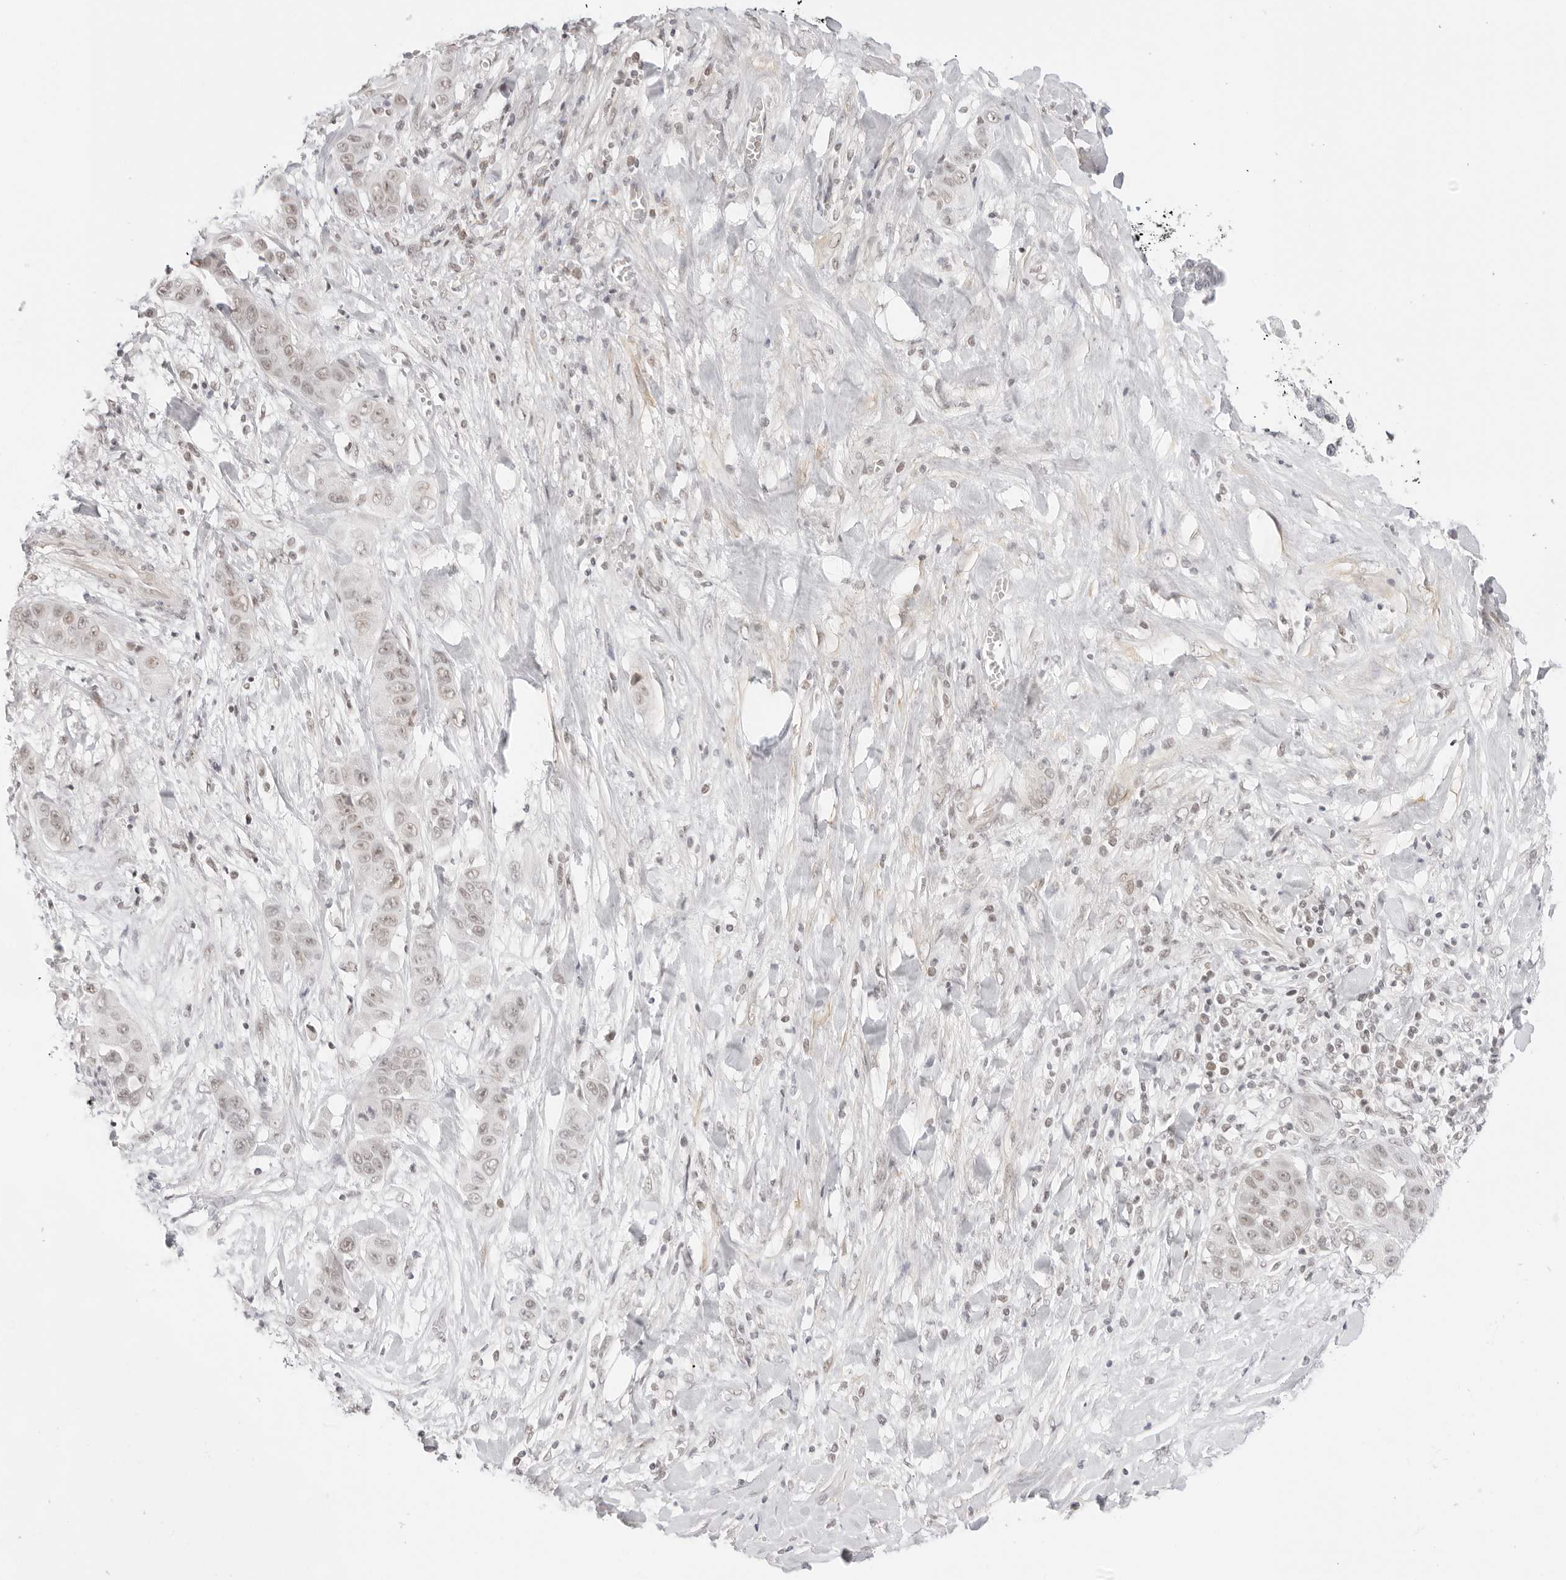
{"staining": {"intensity": "weak", "quantity": "<25%", "location": "nuclear"}, "tissue": "liver cancer", "cell_type": "Tumor cells", "image_type": "cancer", "snomed": [{"axis": "morphology", "description": "Cholangiocarcinoma"}, {"axis": "topography", "description": "Liver"}], "caption": "A micrograph of liver cancer (cholangiocarcinoma) stained for a protein reveals no brown staining in tumor cells. The staining was performed using DAB (3,3'-diaminobenzidine) to visualize the protein expression in brown, while the nuclei were stained in blue with hematoxylin (Magnification: 20x).", "gene": "TCIM", "patient": {"sex": "female", "age": 52}}